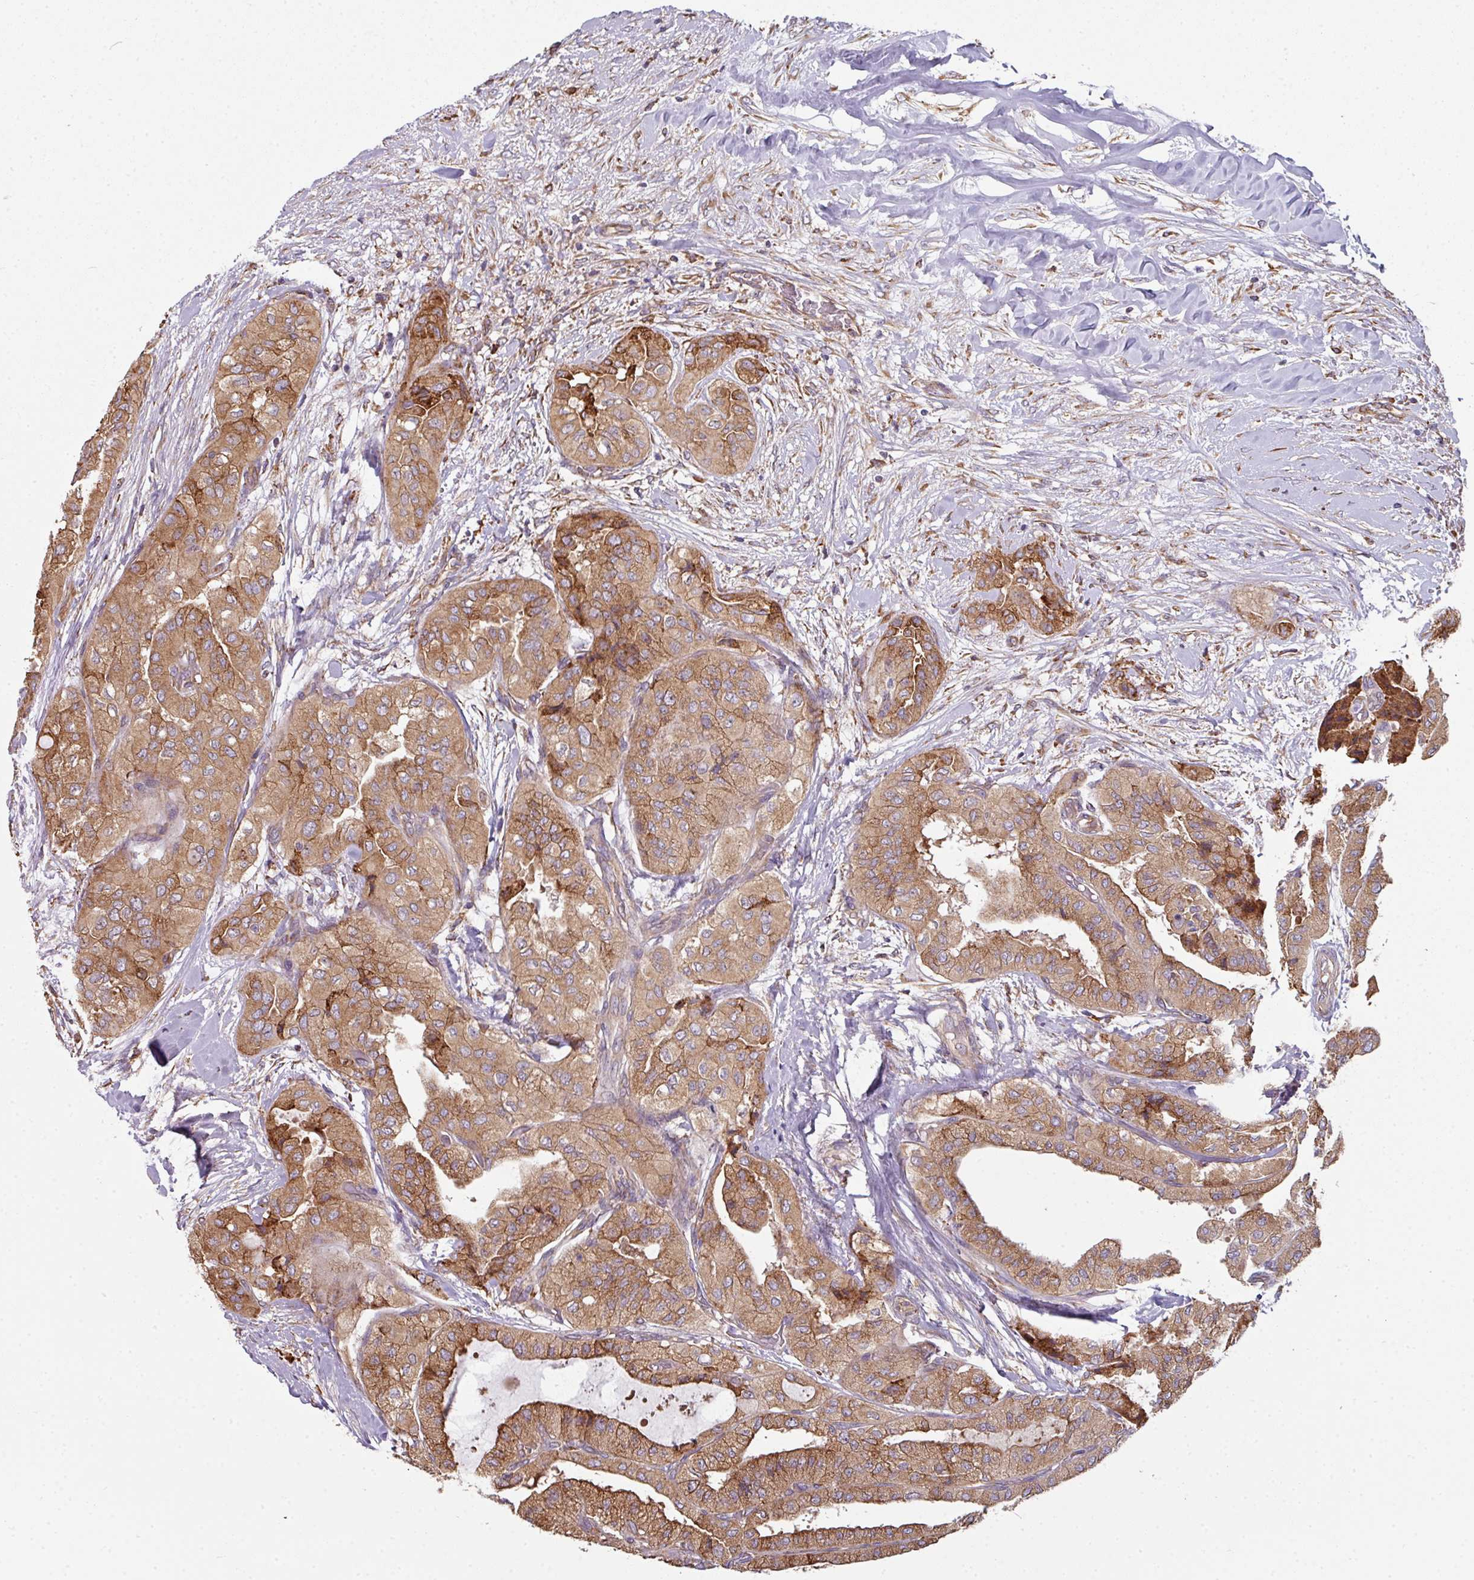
{"staining": {"intensity": "moderate", "quantity": ">75%", "location": "cytoplasmic/membranous"}, "tissue": "thyroid cancer", "cell_type": "Tumor cells", "image_type": "cancer", "snomed": [{"axis": "morphology", "description": "Papillary adenocarcinoma, NOS"}, {"axis": "topography", "description": "Thyroid gland"}], "caption": "Protein analysis of thyroid cancer (papillary adenocarcinoma) tissue exhibits moderate cytoplasmic/membranous staining in about >75% of tumor cells.", "gene": "FAT4", "patient": {"sex": "female", "age": 59}}